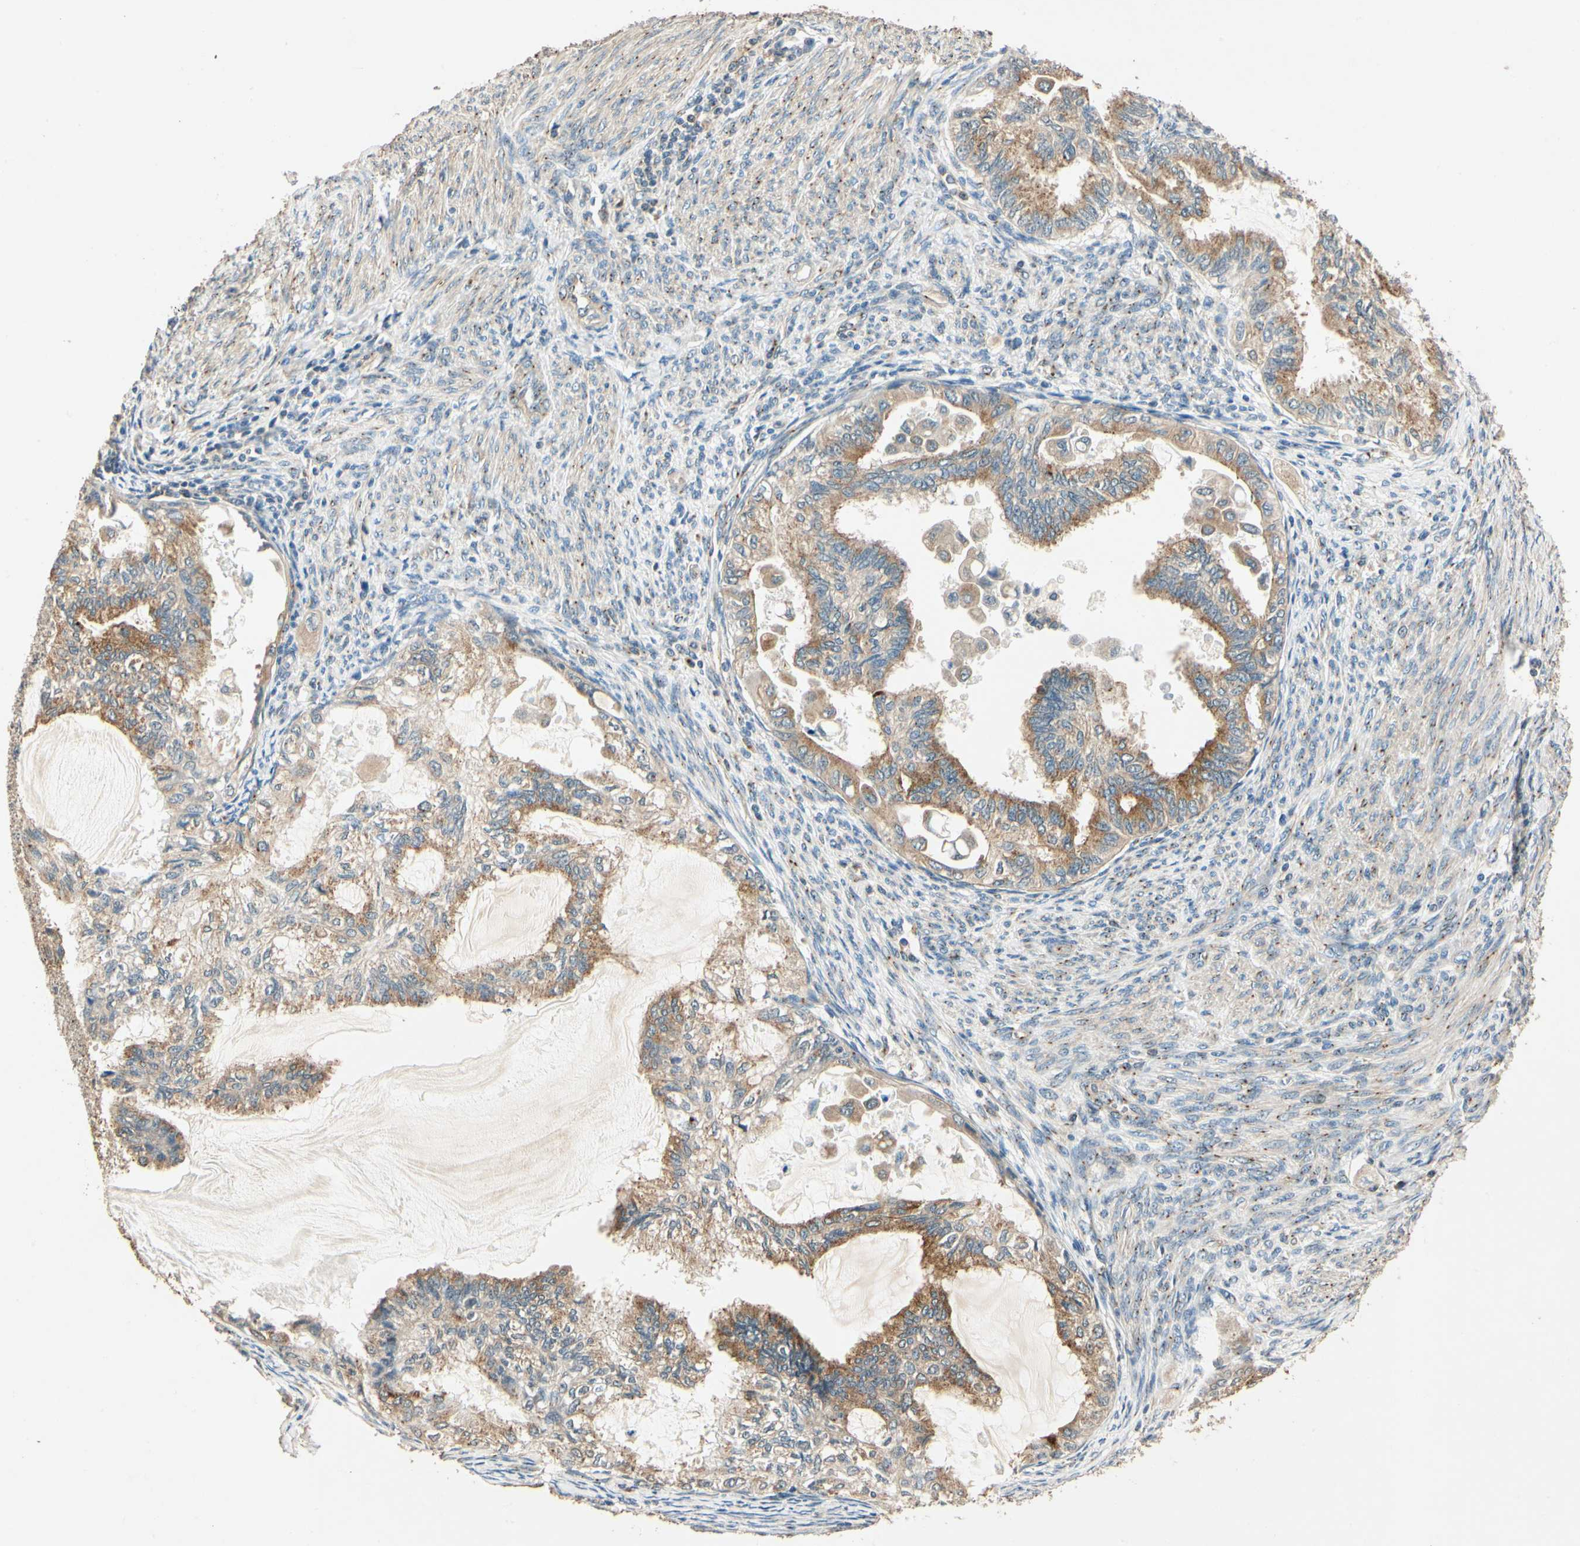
{"staining": {"intensity": "moderate", "quantity": ">75%", "location": "cytoplasmic/membranous"}, "tissue": "cervical cancer", "cell_type": "Tumor cells", "image_type": "cancer", "snomed": [{"axis": "morphology", "description": "Normal tissue, NOS"}, {"axis": "morphology", "description": "Adenocarcinoma, NOS"}, {"axis": "topography", "description": "Cervix"}, {"axis": "topography", "description": "Endometrium"}], "caption": "The micrograph displays immunohistochemical staining of cervical adenocarcinoma. There is moderate cytoplasmic/membranous positivity is present in about >75% of tumor cells. (IHC, brightfield microscopy, high magnification).", "gene": "AKAP9", "patient": {"sex": "female", "age": 86}}